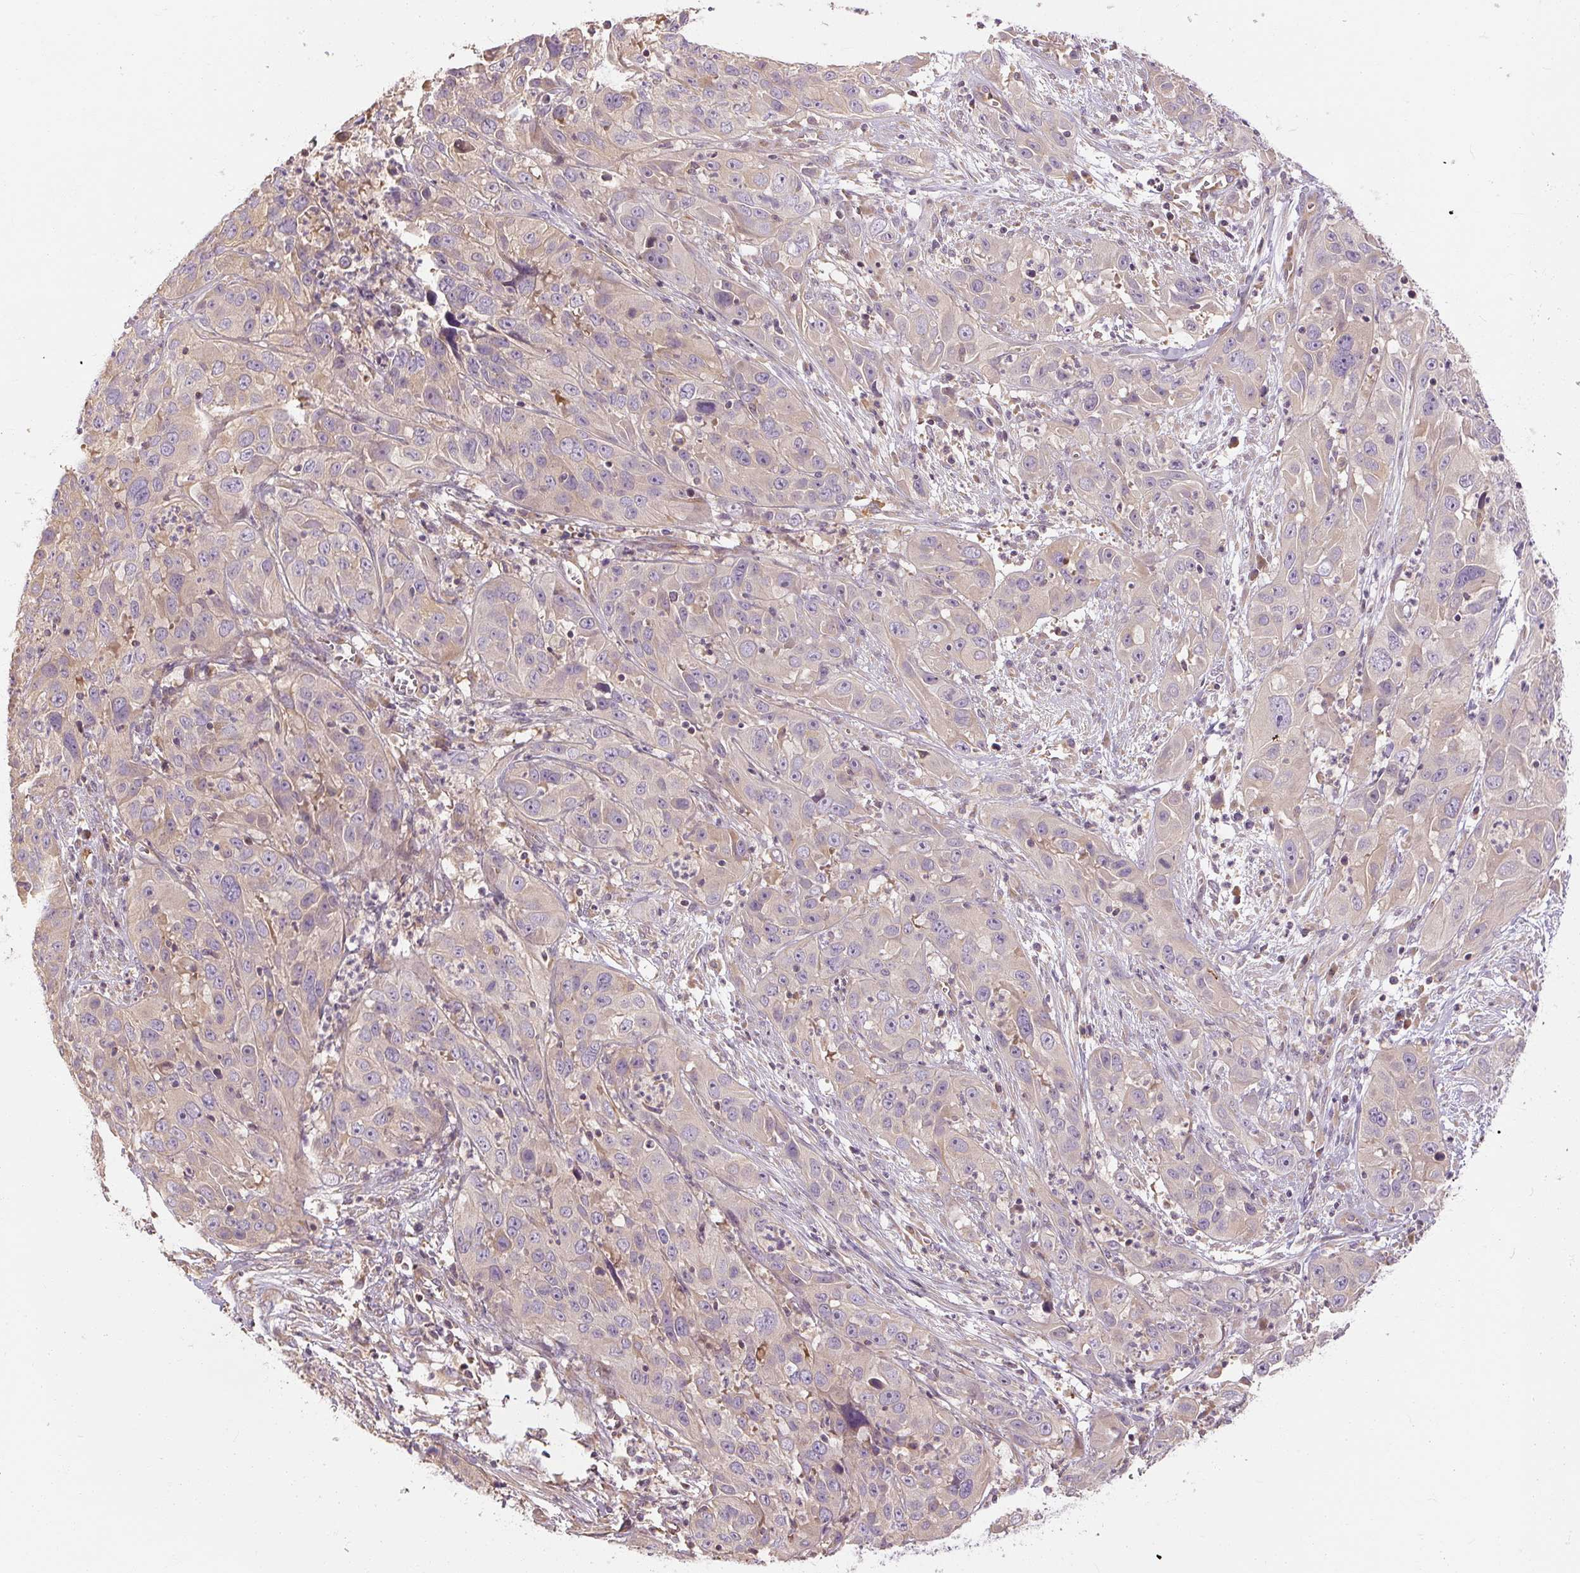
{"staining": {"intensity": "weak", "quantity": "<25%", "location": "cytoplasmic/membranous"}, "tissue": "cervical cancer", "cell_type": "Tumor cells", "image_type": "cancer", "snomed": [{"axis": "morphology", "description": "Squamous cell carcinoma, NOS"}, {"axis": "topography", "description": "Cervix"}], "caption": "Immunohistochemical staining of human squamous cell carcinoma (cervical) exhibits no significant positivity in tumor cells.", "gene": "RB1CC1", "patient": {"sex": "female", "age": 32}}